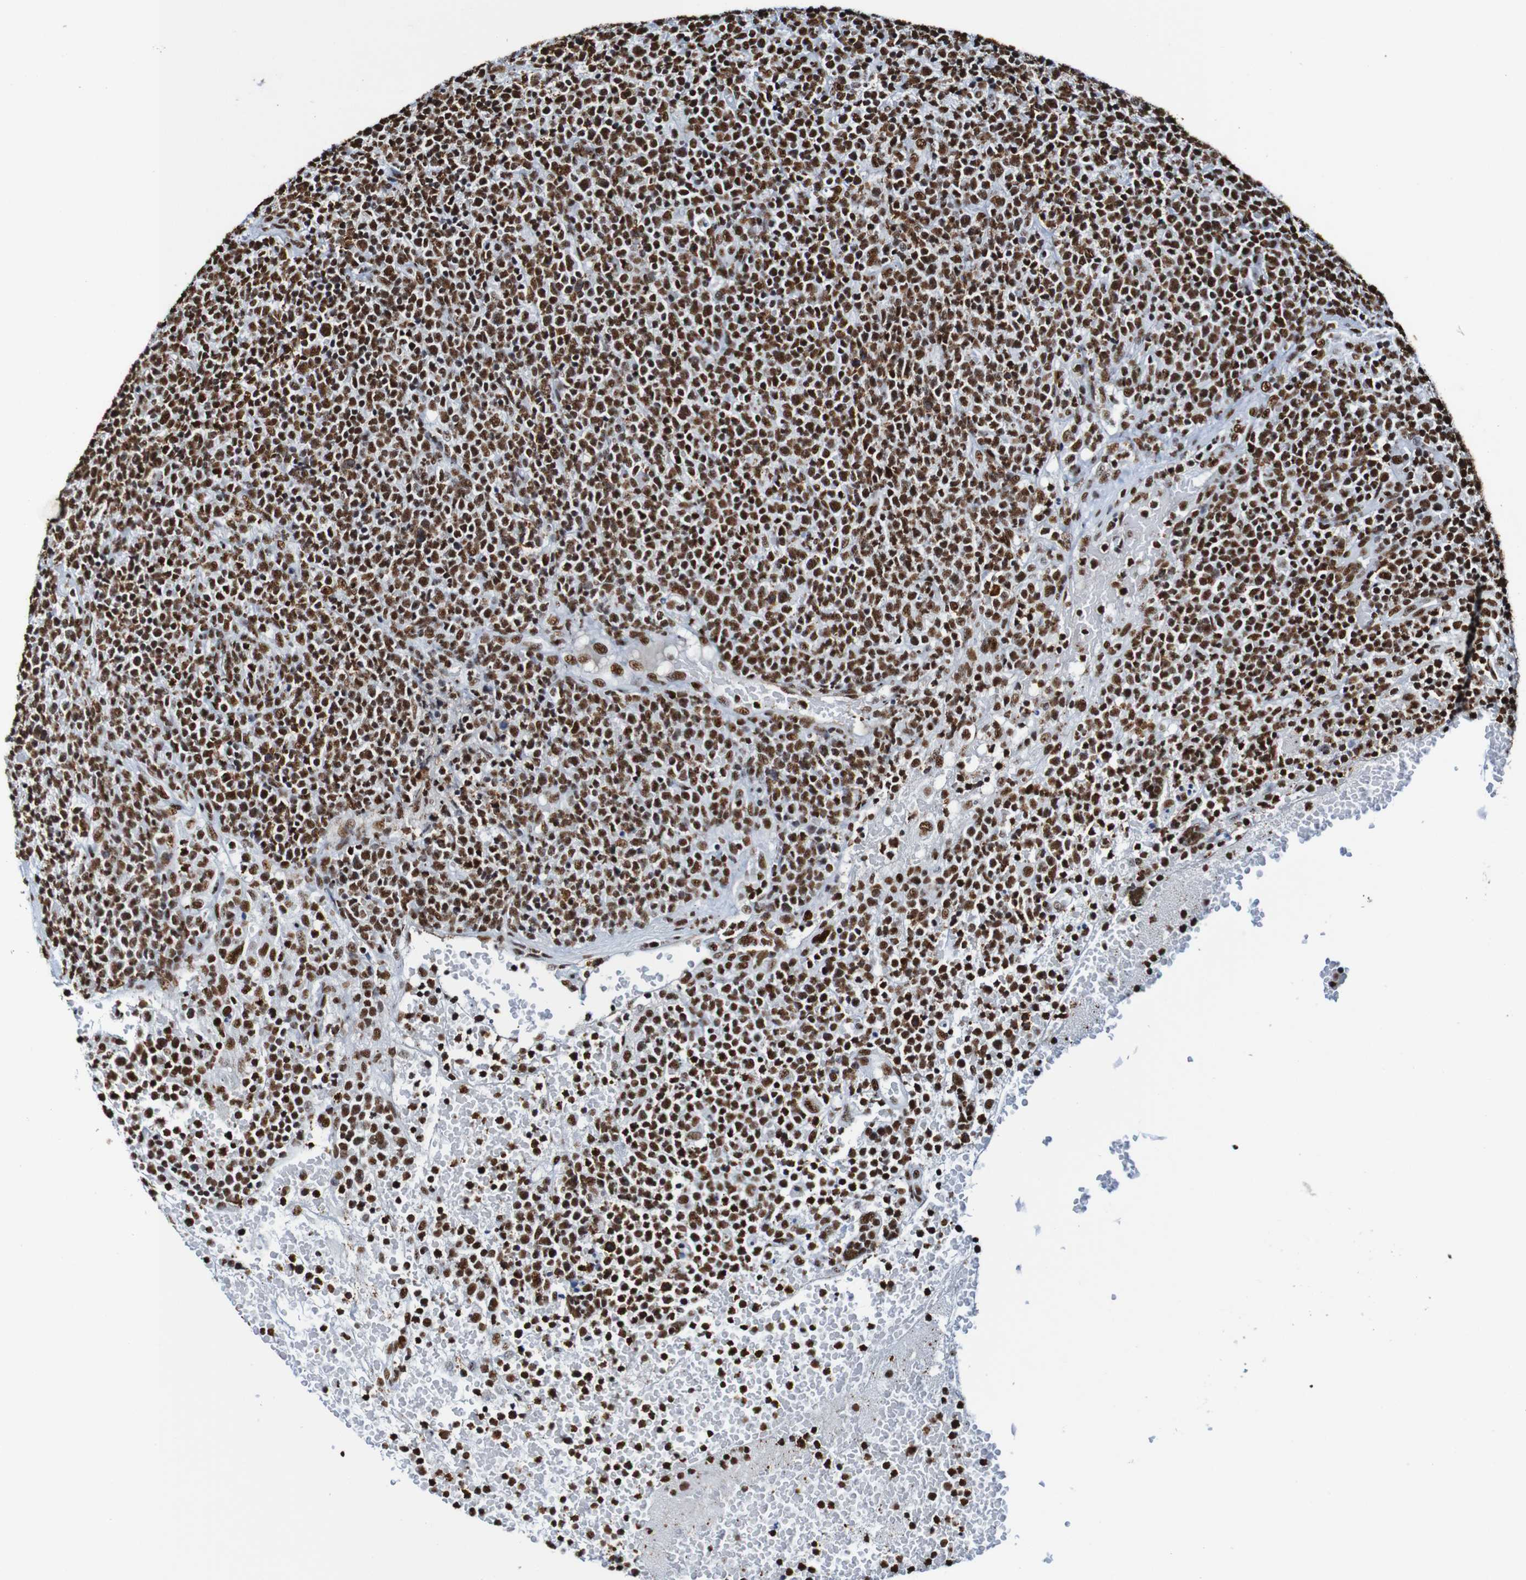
{"staining": {"intensity": "strong", "quantity": ">75%", "location": "nuclear"}, "tissue": "lymphoma", "cell_type": "Tumor cells", "image_type": "cancer", "snomed": [{"axis": "morphology", "description": "Malignant lymphoma, non-Hodgkin's type, High grade"}, {"axis": "topography", "description": "Lymph node"}], "caption": "There is high levels of strong nuclear positivity in tumor cells of malignant lymphoma, non-Hodgkin's type (high-grade), as demonstrated by immunohistochemical staining (brown color).", "gene": "SRSF3", "patient": {"sex": "male", "age": 61}}